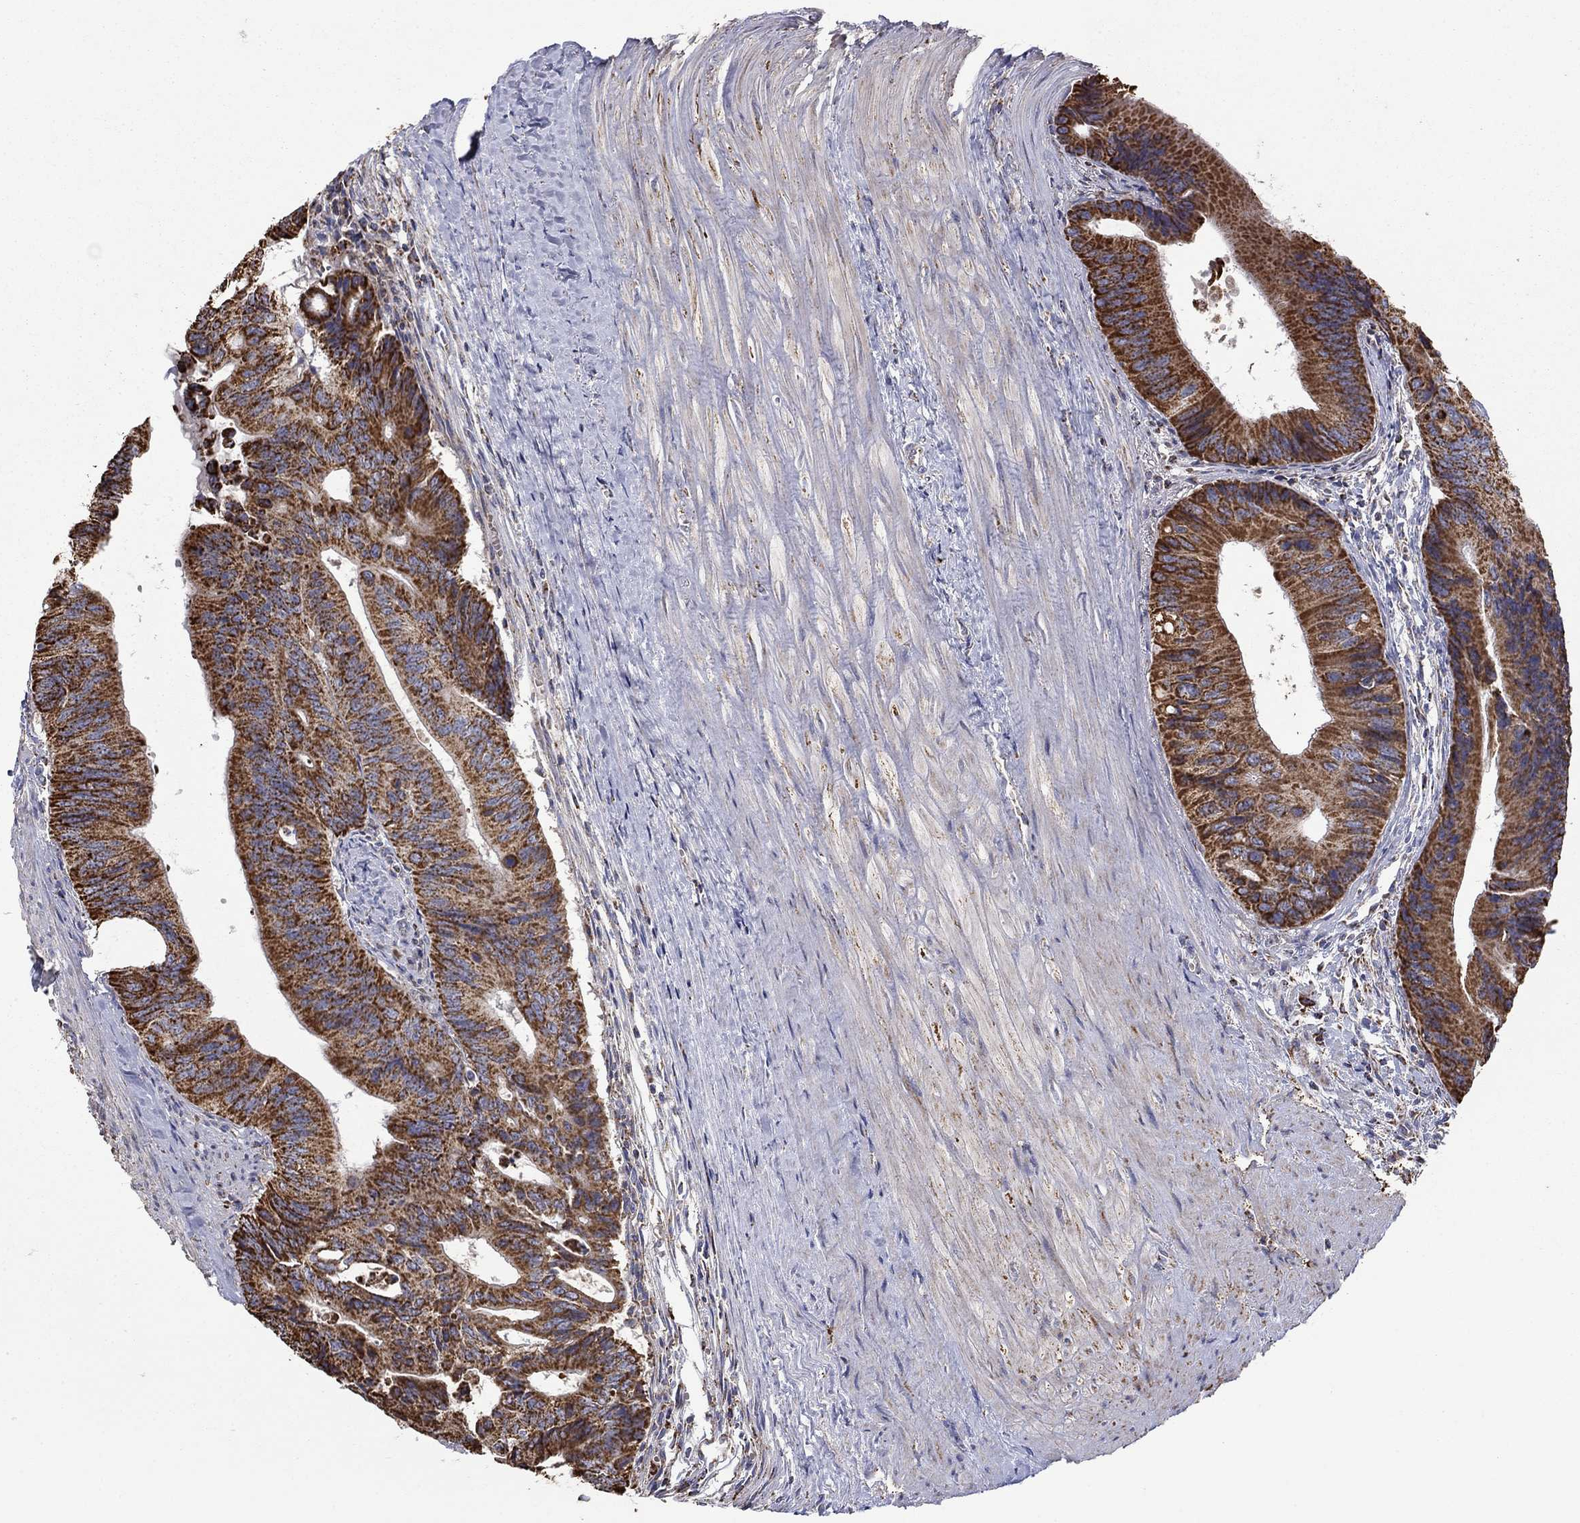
{"staining": {"intensity": "strong", "quantity": ">75%", "location": "cytoplasmic/membranous"}, "tissue": "colorectal cancer", "cell_type": "Tumor cells", "image_type": "cancer", "snomed": [{"axis": "morphology", "description": "Normal tissue, NOS"}, {"axis": "morphology", "description": "Adenocarcinoma, NOS"}, {"axis": "topography", "description": "Colon"}], "caption": "Colorectal cancer (adenocarcinoma) stained for a protein (brown) demonstrates strong cytoplasmic/membranous positive expression in approximately >75% of tumor cells.", "gene": "HPS5", "patient": {"sex": "male", "age": 65}}